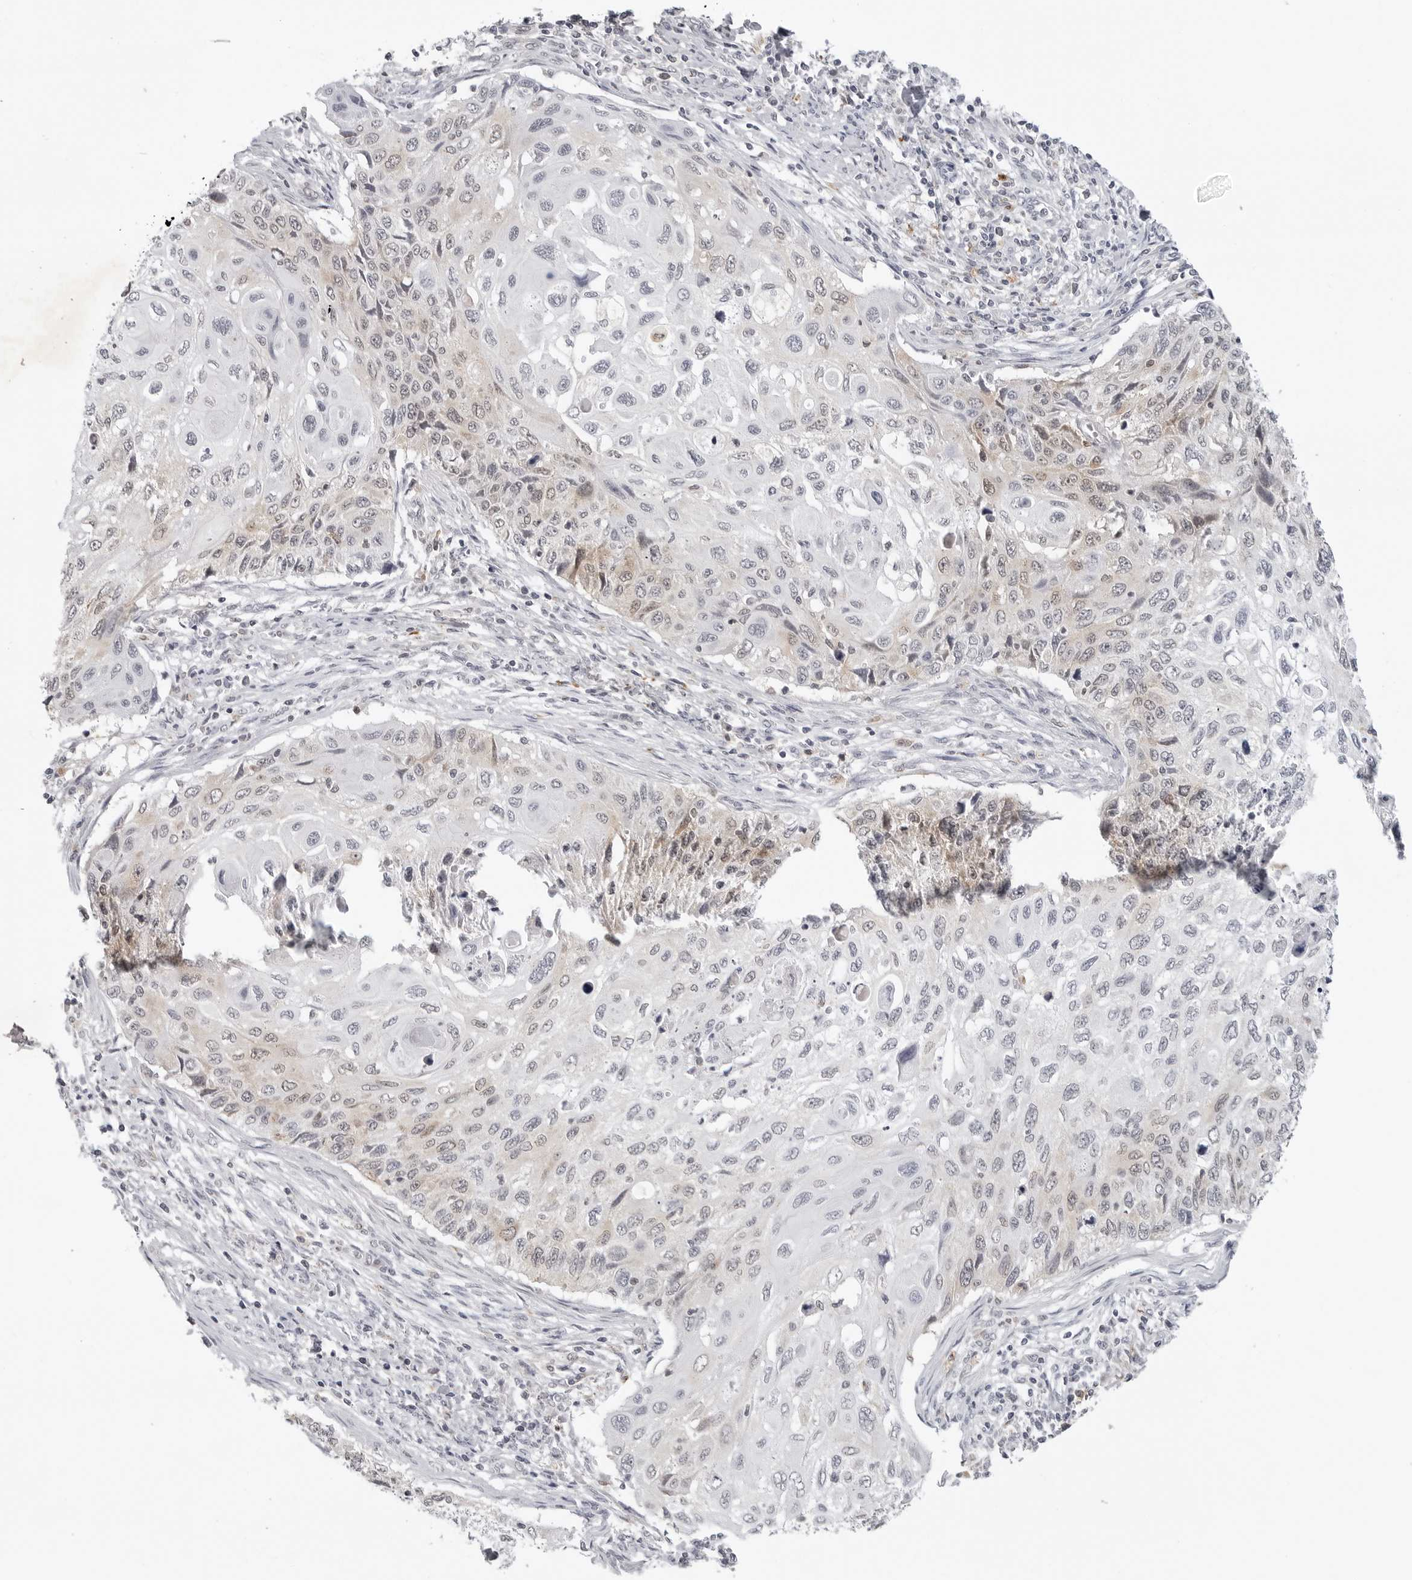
{"staining": {"intensity": "weak", "quantity": "<25%", "location": "cytoplasmic/membranous"}, "tissue": "cervical cancer", "cell_type": "Tumor cells", "image_type": "cancer", "snomed": [{"axis": "morphology", "description": "Squamous cell carcinoma, NOS"}, {"axis": "topography", "description": "Cervix"}], "caption": "Human squamous cell carcinoma (cervical) stained for a protein using immunohistochemistry (IHC) exhibits no staining in tumor cells.", "gene": "RRM1", "patient": {"sex": "female", "age": 70}}